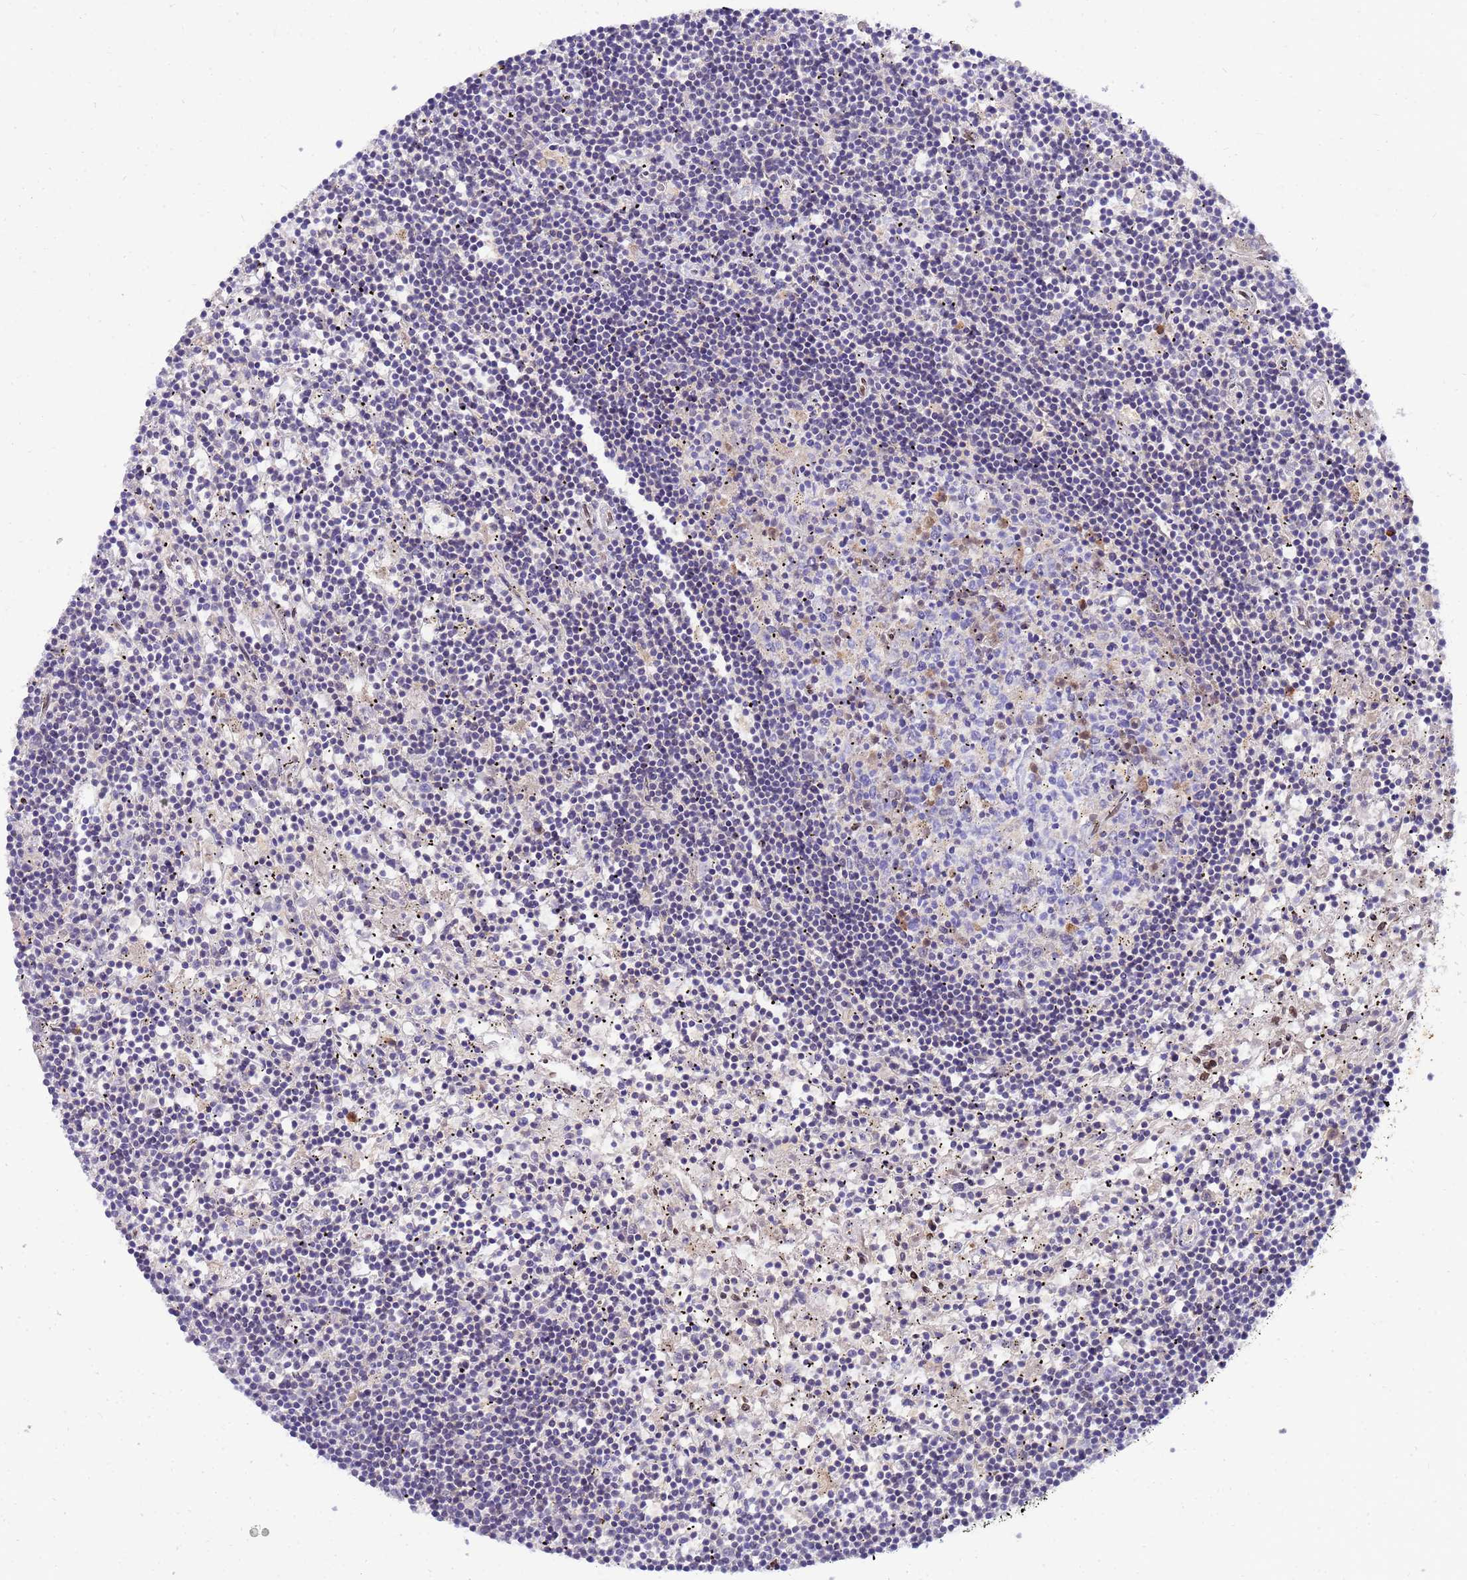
{"staining": {"intensity": "negative", "quantity": "none", "location": "none"}, "tissue": "lymphoma", "cell_type": "Tumor cells", "image_type": "cancer", "snomed": [{"axis": "morphology", "description": "Malignant lymphoma, non-Hodgkin's type, Low grade"}, {"axis": "topography", "description": "Spleen"}], "caption": "Immunohistochemical staining of lymphoma reveals no significant expression in tumor cells. Brightfield microscopy of immunohistochemistry (IHC) stained with DAB (brown) and hematoxylin (blue), captured at high magnification.", "gene": "GPR135", "patient": {"sex": "male", "age": 76}}